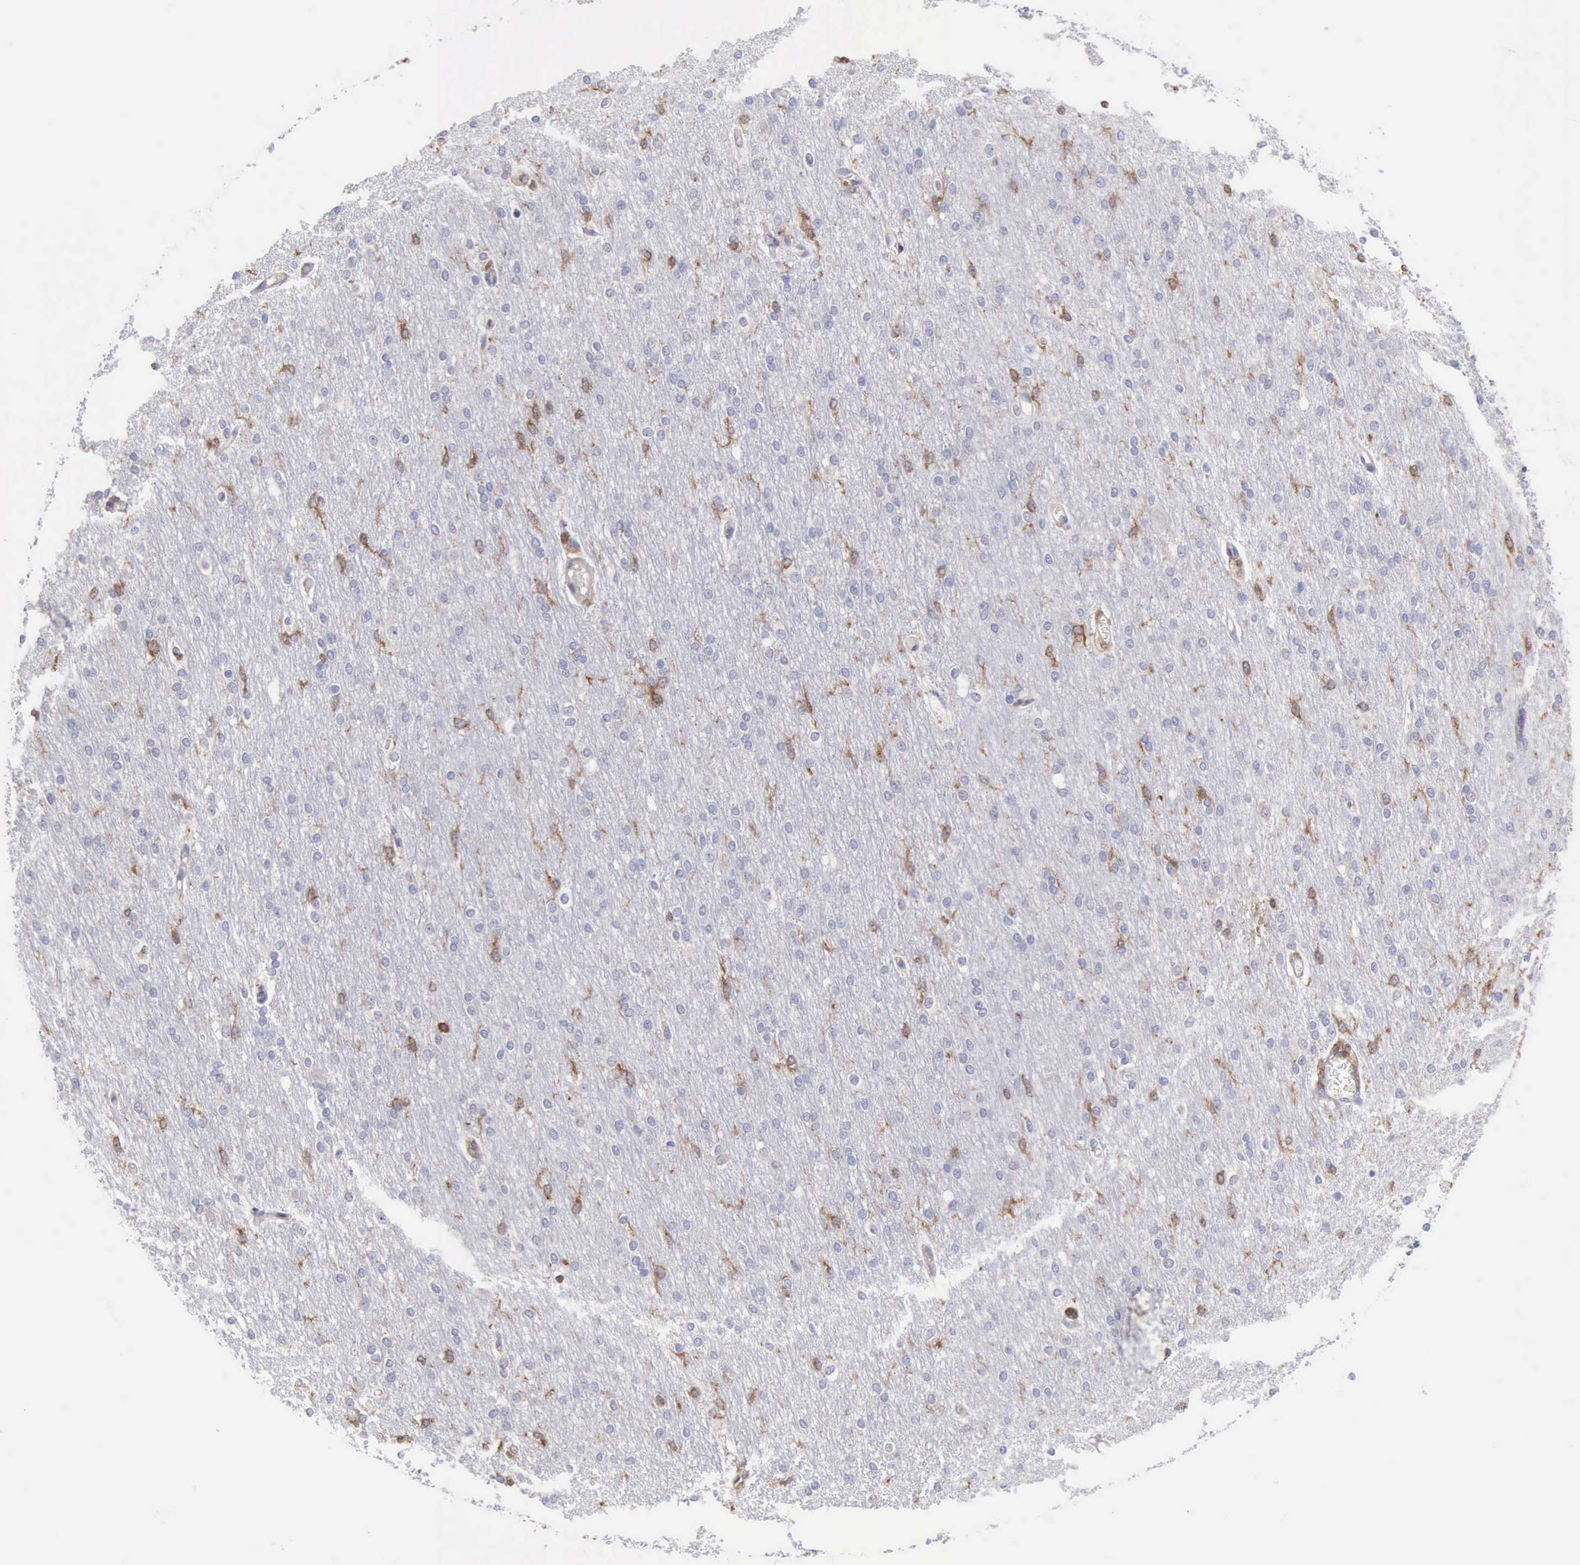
{"staining": {"intensity": "weak", "quantity": "<25%", "location": "cytoplasmic/membranous"}, "tissue": "cerebral cortex", "cell_type": "Endothelial cells", "image_type": "normal", "snomed": [{"axis": "morphology", "description": "Normal tissue, NOS"}, {"axis": "morphology", "description": "Inflammation, NOS"}, {"axis": "topography", "description": "Cerebral cortex"}], "caption": "A high-resolution histopathology image shows IHC staining of unremarkable cerebral cortex, which shows no significant positivity in endothelial cells.", "gene": "SASH3", "patient": {"sex": "male", "age": 6}}